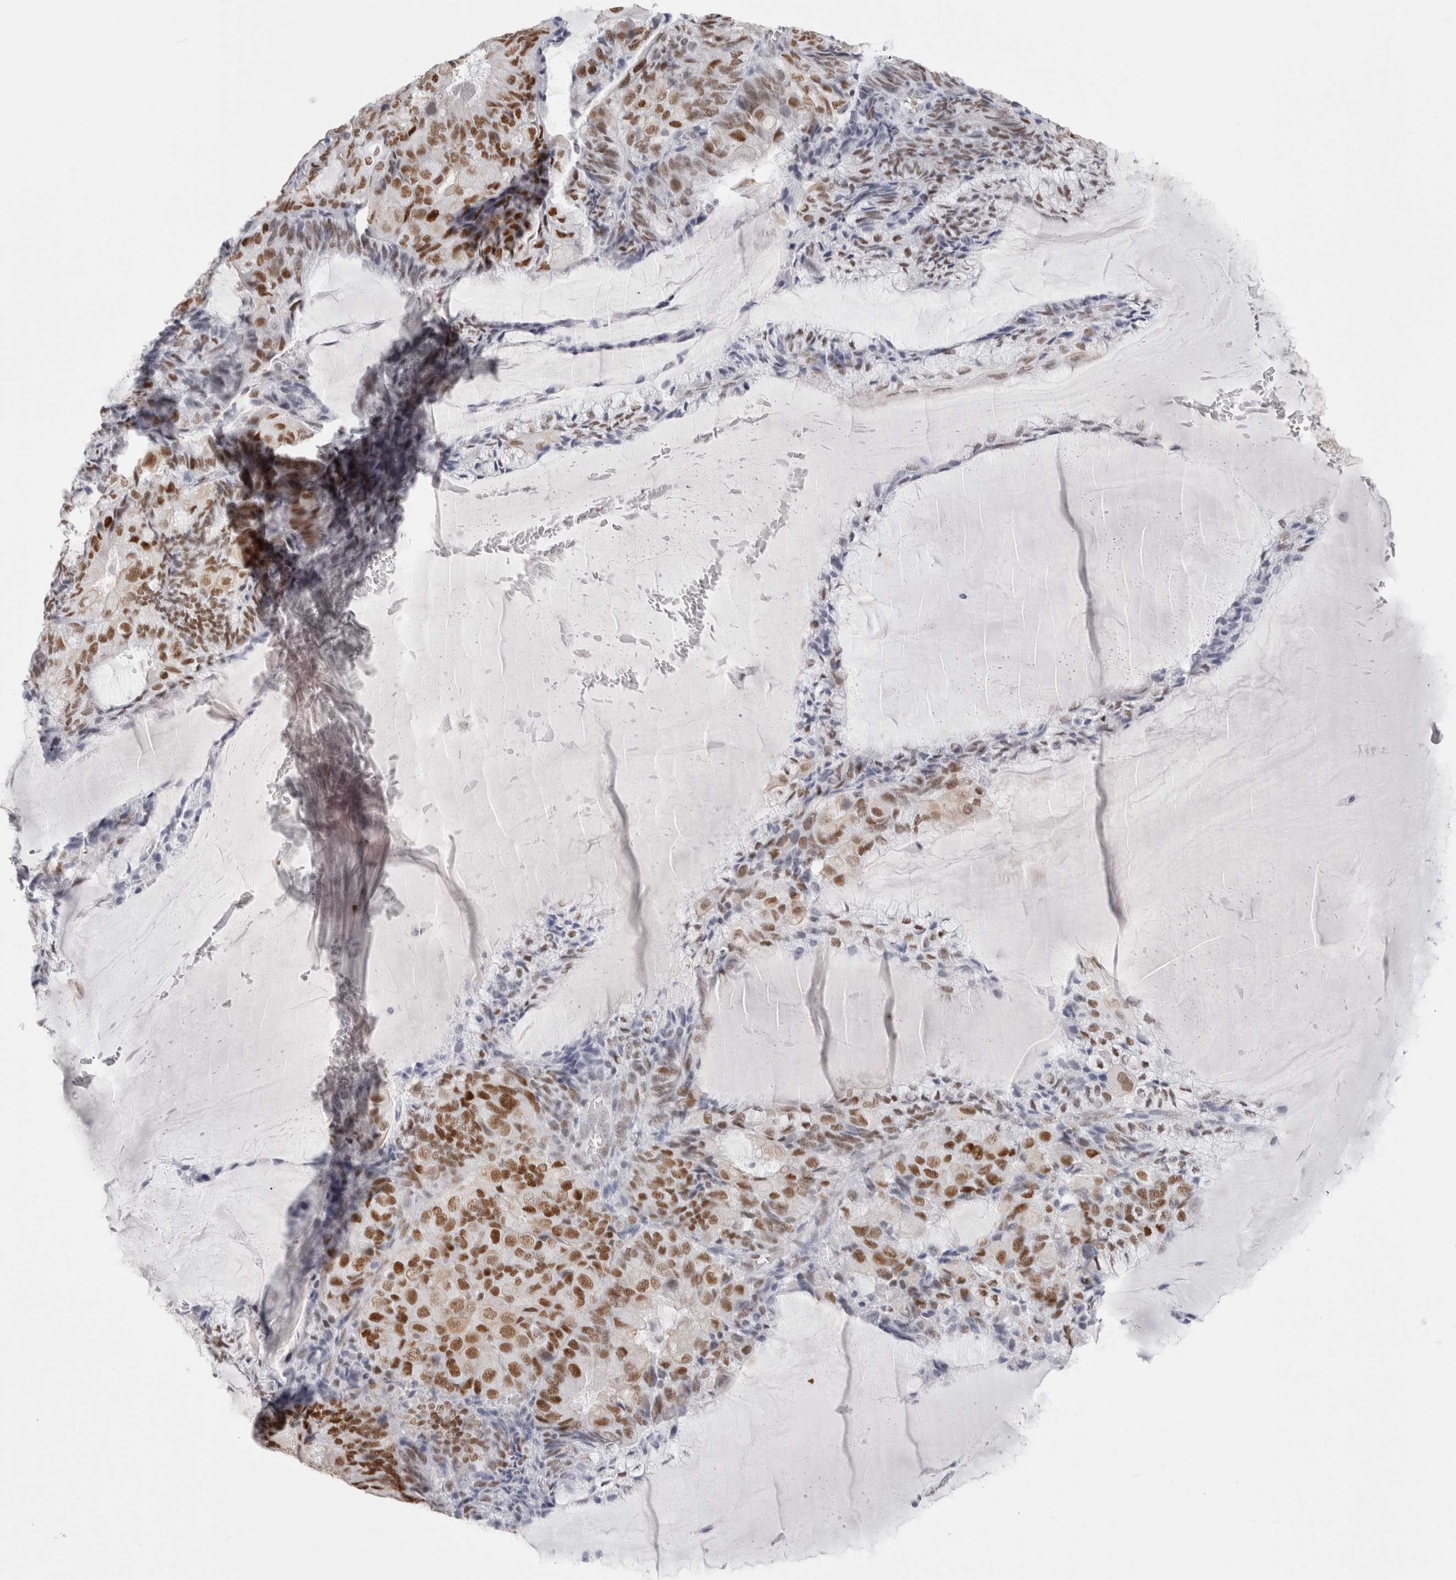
{"staining": {"intensity": "strong", "quantity": "25%-75%", "location": "nuclear"}, "tissue": "endometrial cancer", "cell_type": "Tumor cells", "image_type": "cancer", "snomed": [{"axis": "morphology", "description": "Adenocarcinoma, NOS"}, {"axis": "topography", "description": "Endometrium"}], "caption": "Human endometrial adenocarcinoma stained with a brown dye displays strong nuclear positive staining in approximately 25%-75% of tumor cells.", "gene": "SMARCC1", "patient": {"sex": "female", "age": 81}}